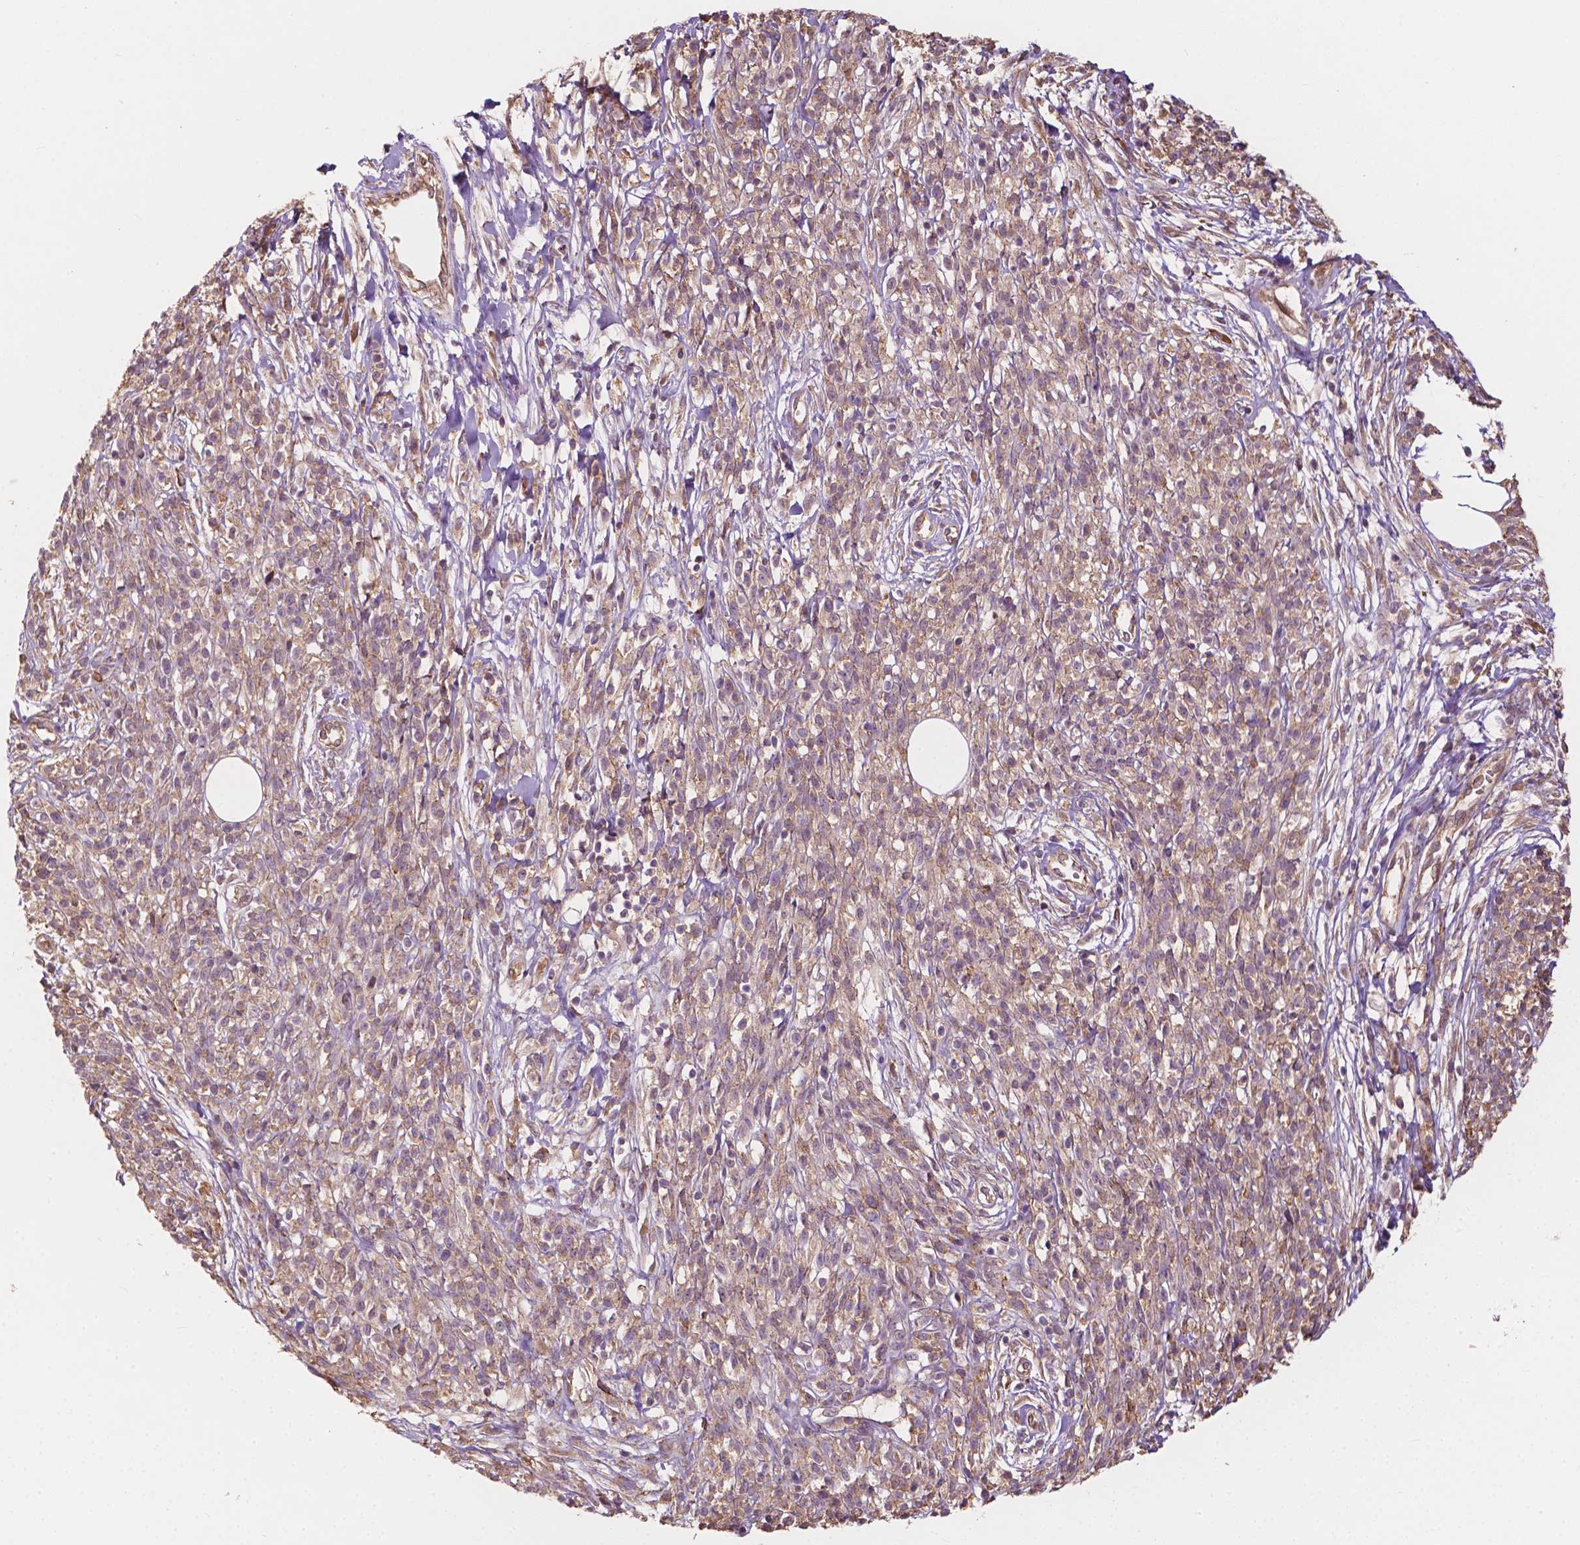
{"staining": {"intensity": "weak", "quantity": ">75%", "location": "cytoplasmic/membranous"}, "tissue": "melanoma", "cell_type": "Tumor cells", "image_type": "cancer", "snomed": [{"axis": "morphology", "description": "Malignant melanoma, NOS"}, {"axis": "topography", "description": "Skin"}, {"axis": "topography", "description": "Skin of trunk"}], "caption": "A low amount of weak cytoplasmic/membranous staining is identified in about >75% of tumor cells in melanoma tissue.", "gene": "G3BP1", "patient": {"sex": "male", "age": 74}}